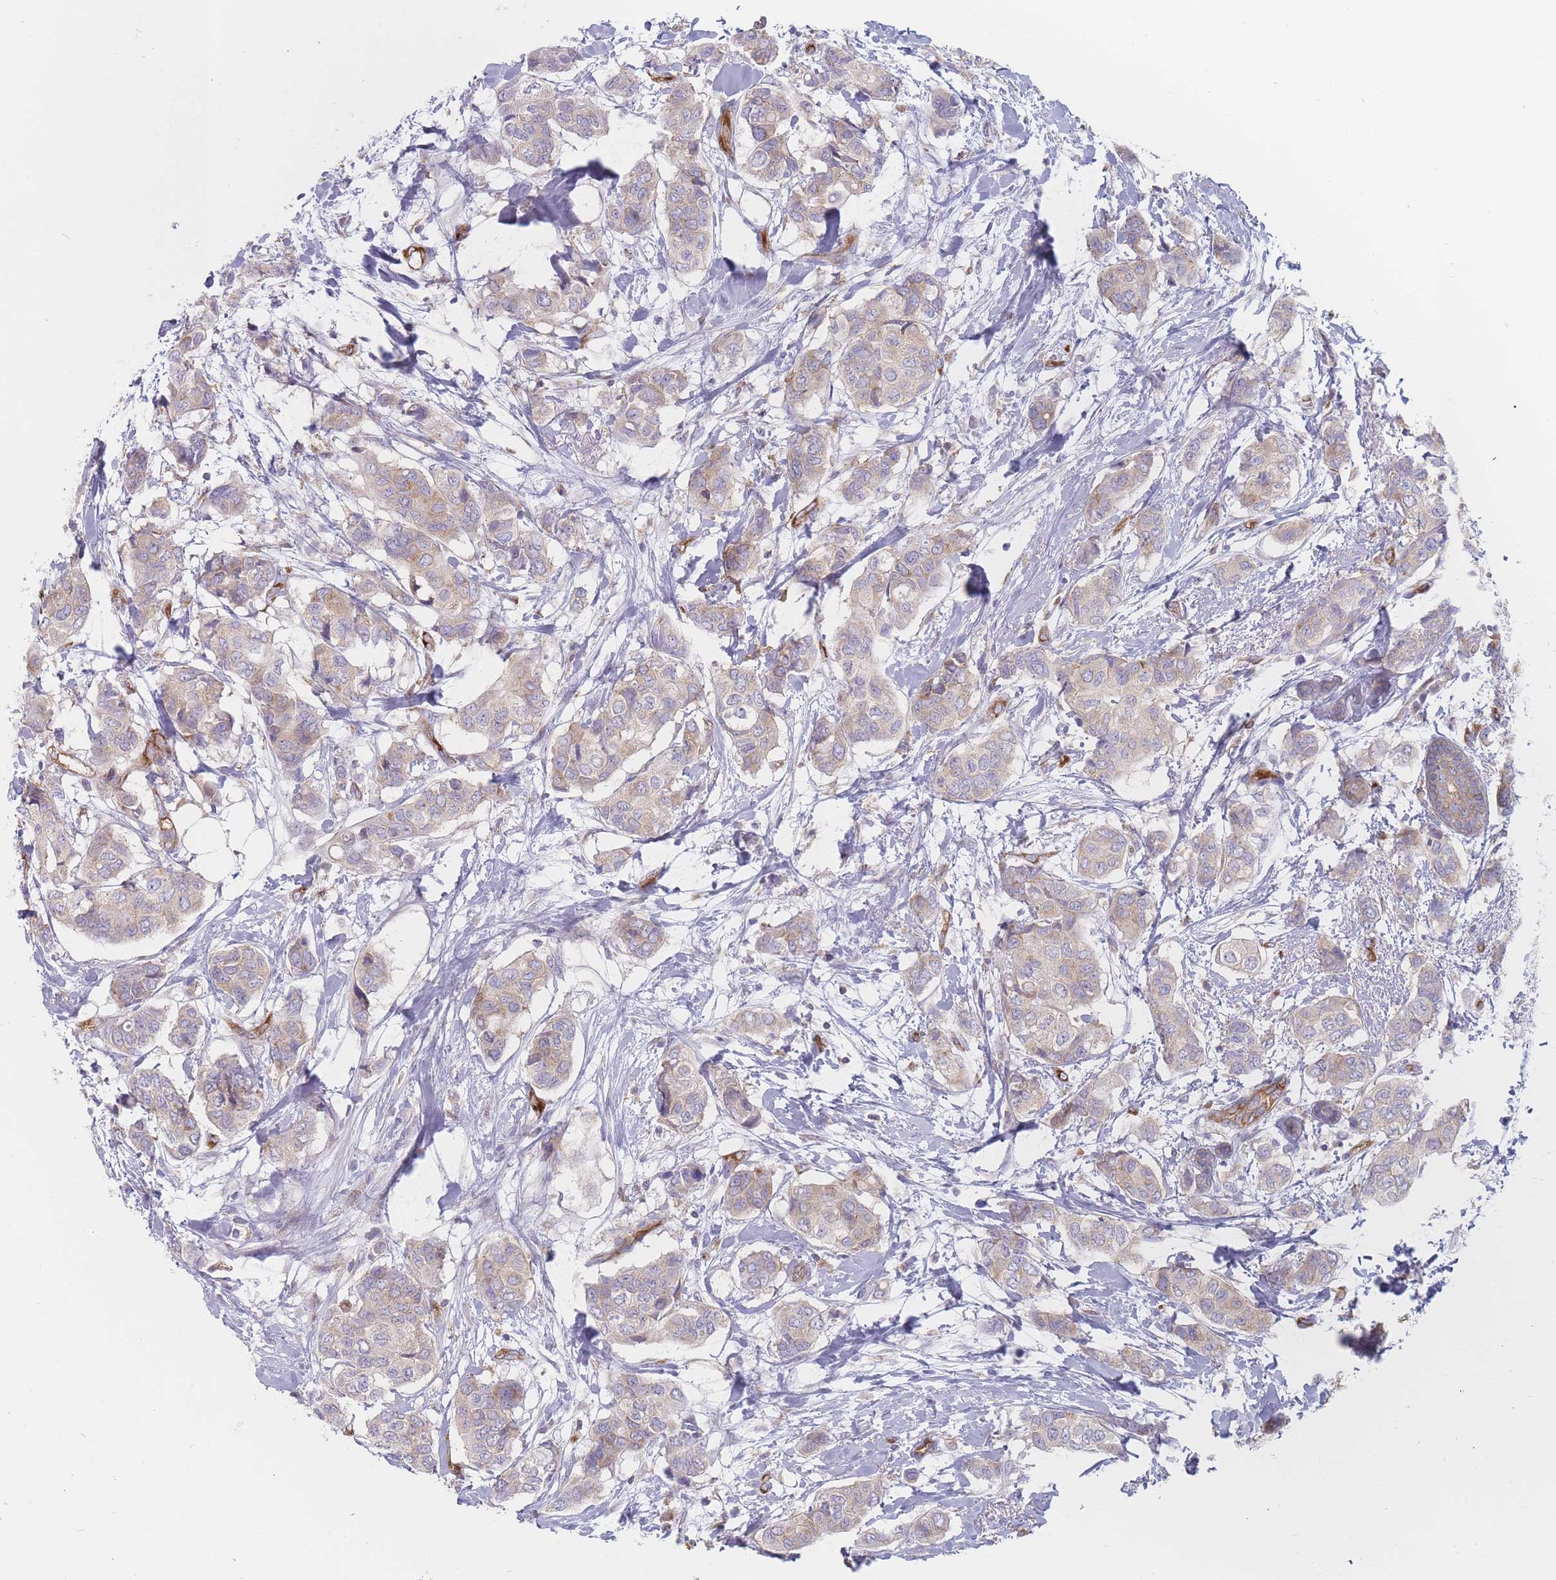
{"staining": {"intensity": "weak", "quantity": "<25%", "location": "cytoplasmic/membranous"}, "tissue": "breast cancer", "cell_type": "Tumor cells", "image_type": "cancer", "snomed": [{"axis": "morphology", "description": "Lobular carcinoma"}, {"axis": "topography", "description": "Breast"}], "caption": "Breast cancer stained for a protein using immunohistochemistry demonstrates no positivity tumor cells.", "gene": "MAP1S", "patient": {"sex": "female", "age": 51}}